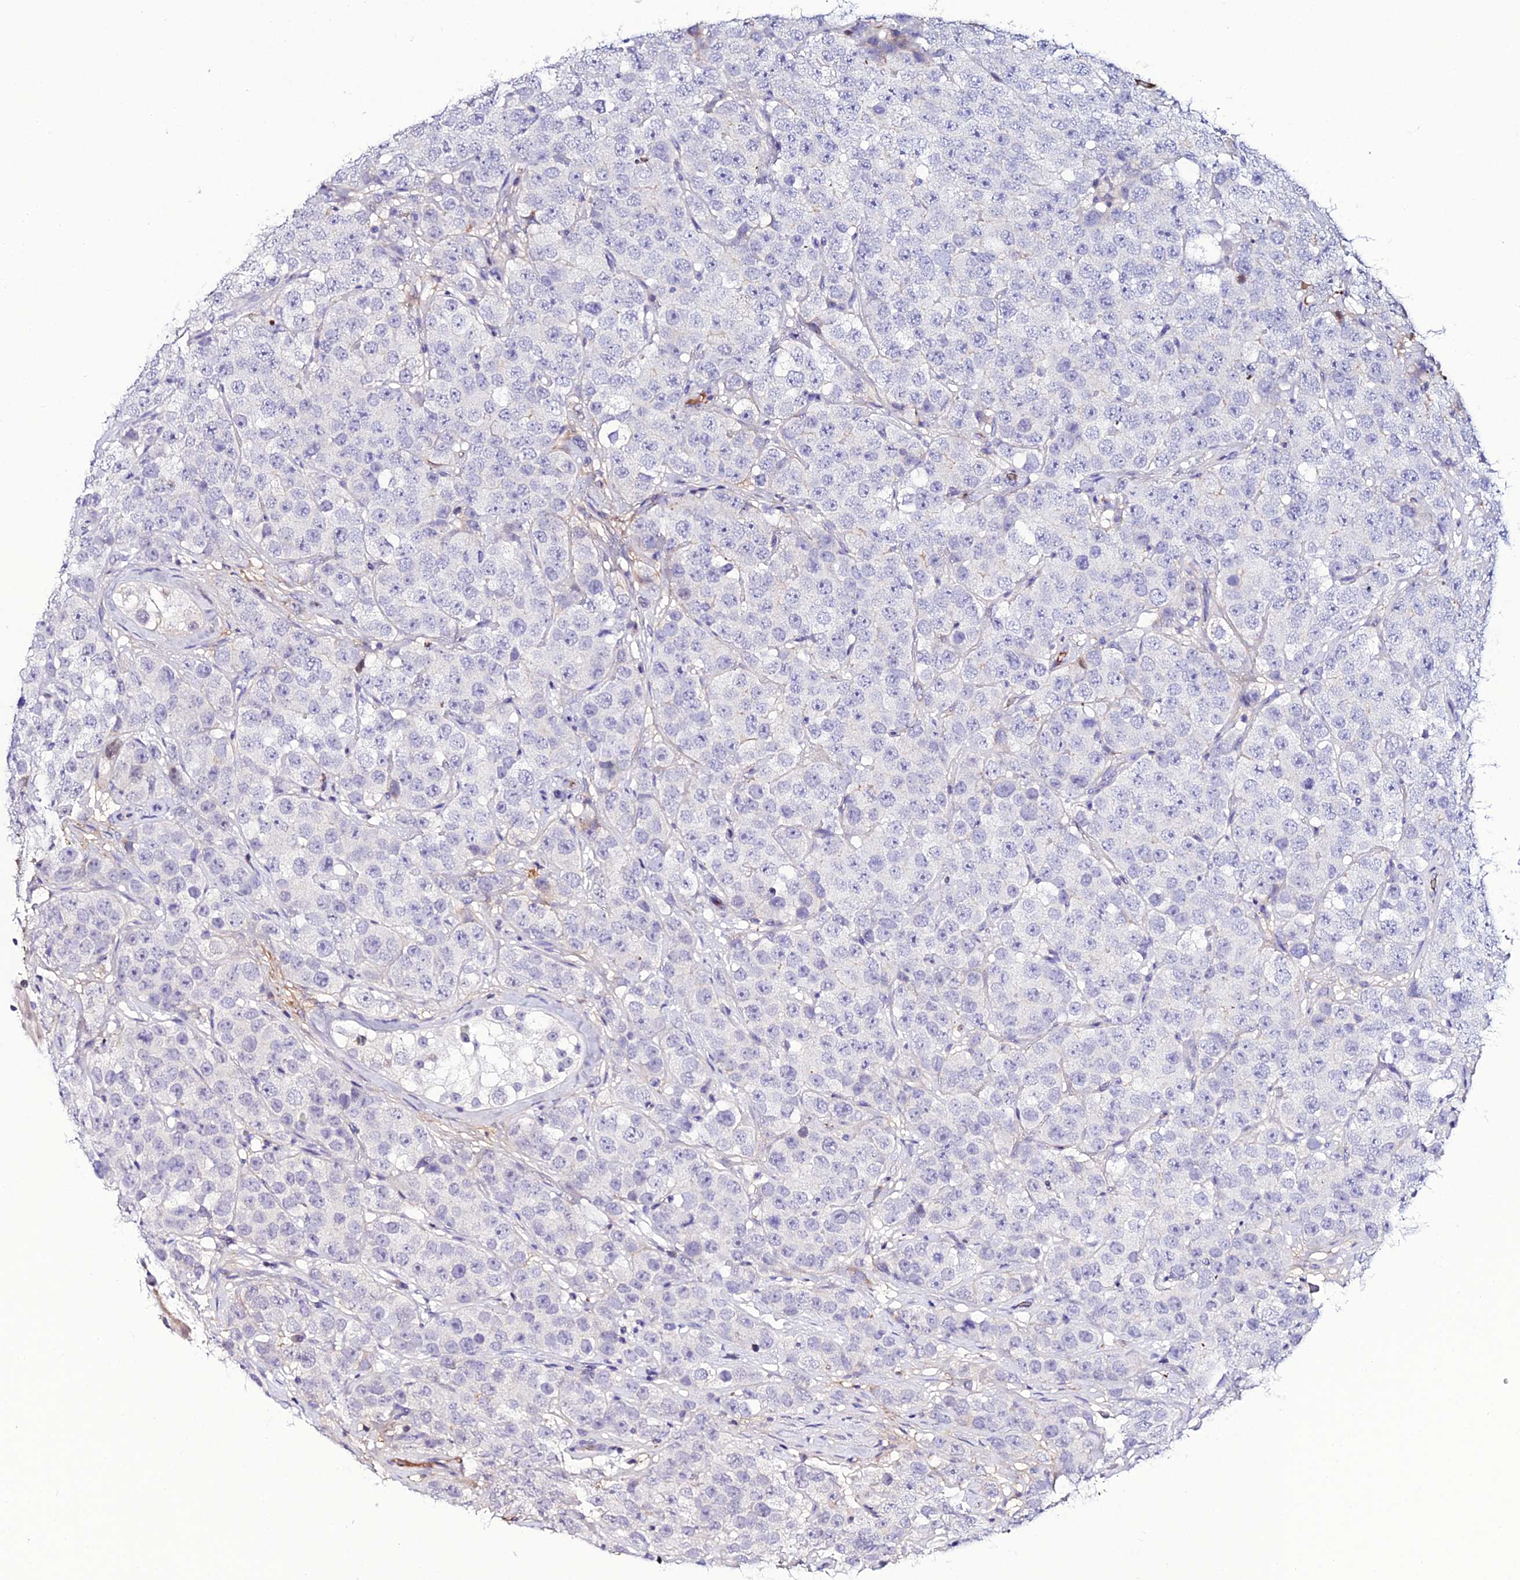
{"staining": {"intensity": "negative", "quantity": "none", "location": "none"}, "tissue": "testis cancer", "cell_type": "Tumor cells", "image_type": "cancer", "snomed": [{"axis": "morphology", "description": "Seminoma, NOS"}, {"axis": "topography", "description": "Testis"}], "caption": "Protein analysis of testis cancer shows no significant staining in tumor cells.", "gene": "DEFB132", "patient": {"sex": "male", "age": 28}}